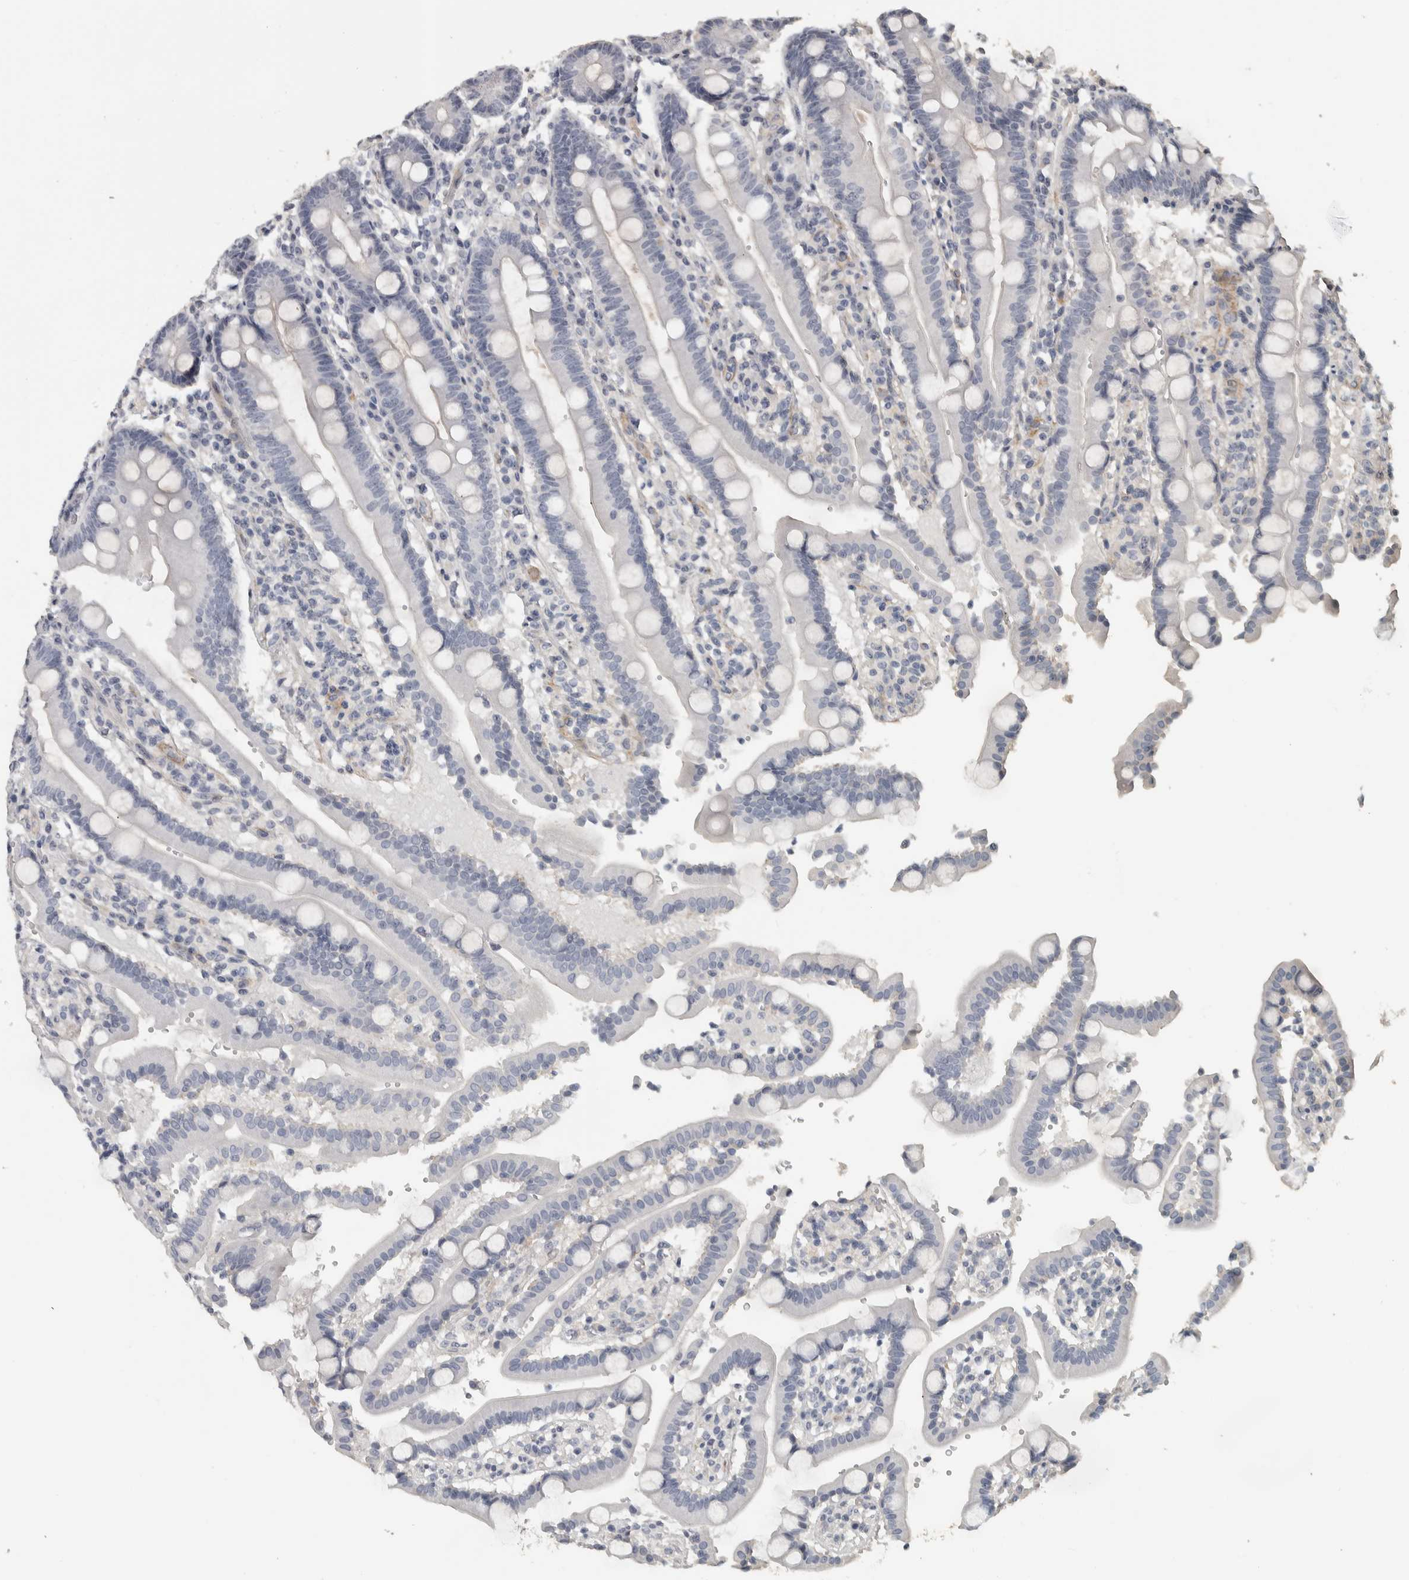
{"staining": {"intensity": "negative", "quantity": "none", "location": "none"}, "tissue": "duodenum", "cell_type": "Glandular cells", "image_type": "normal", "snomed": [{"axis": "morphology", "description": "Normal tissue, NOS"}, {"axis": "topography", "description": "Small intestine, NOS"}], "caption": "This is an immunohistochemistry image of benign duodenum. There is no expression in glandular cells.", "gene": "DCAF10", "patient": {"sex": "female", "age": 71}}